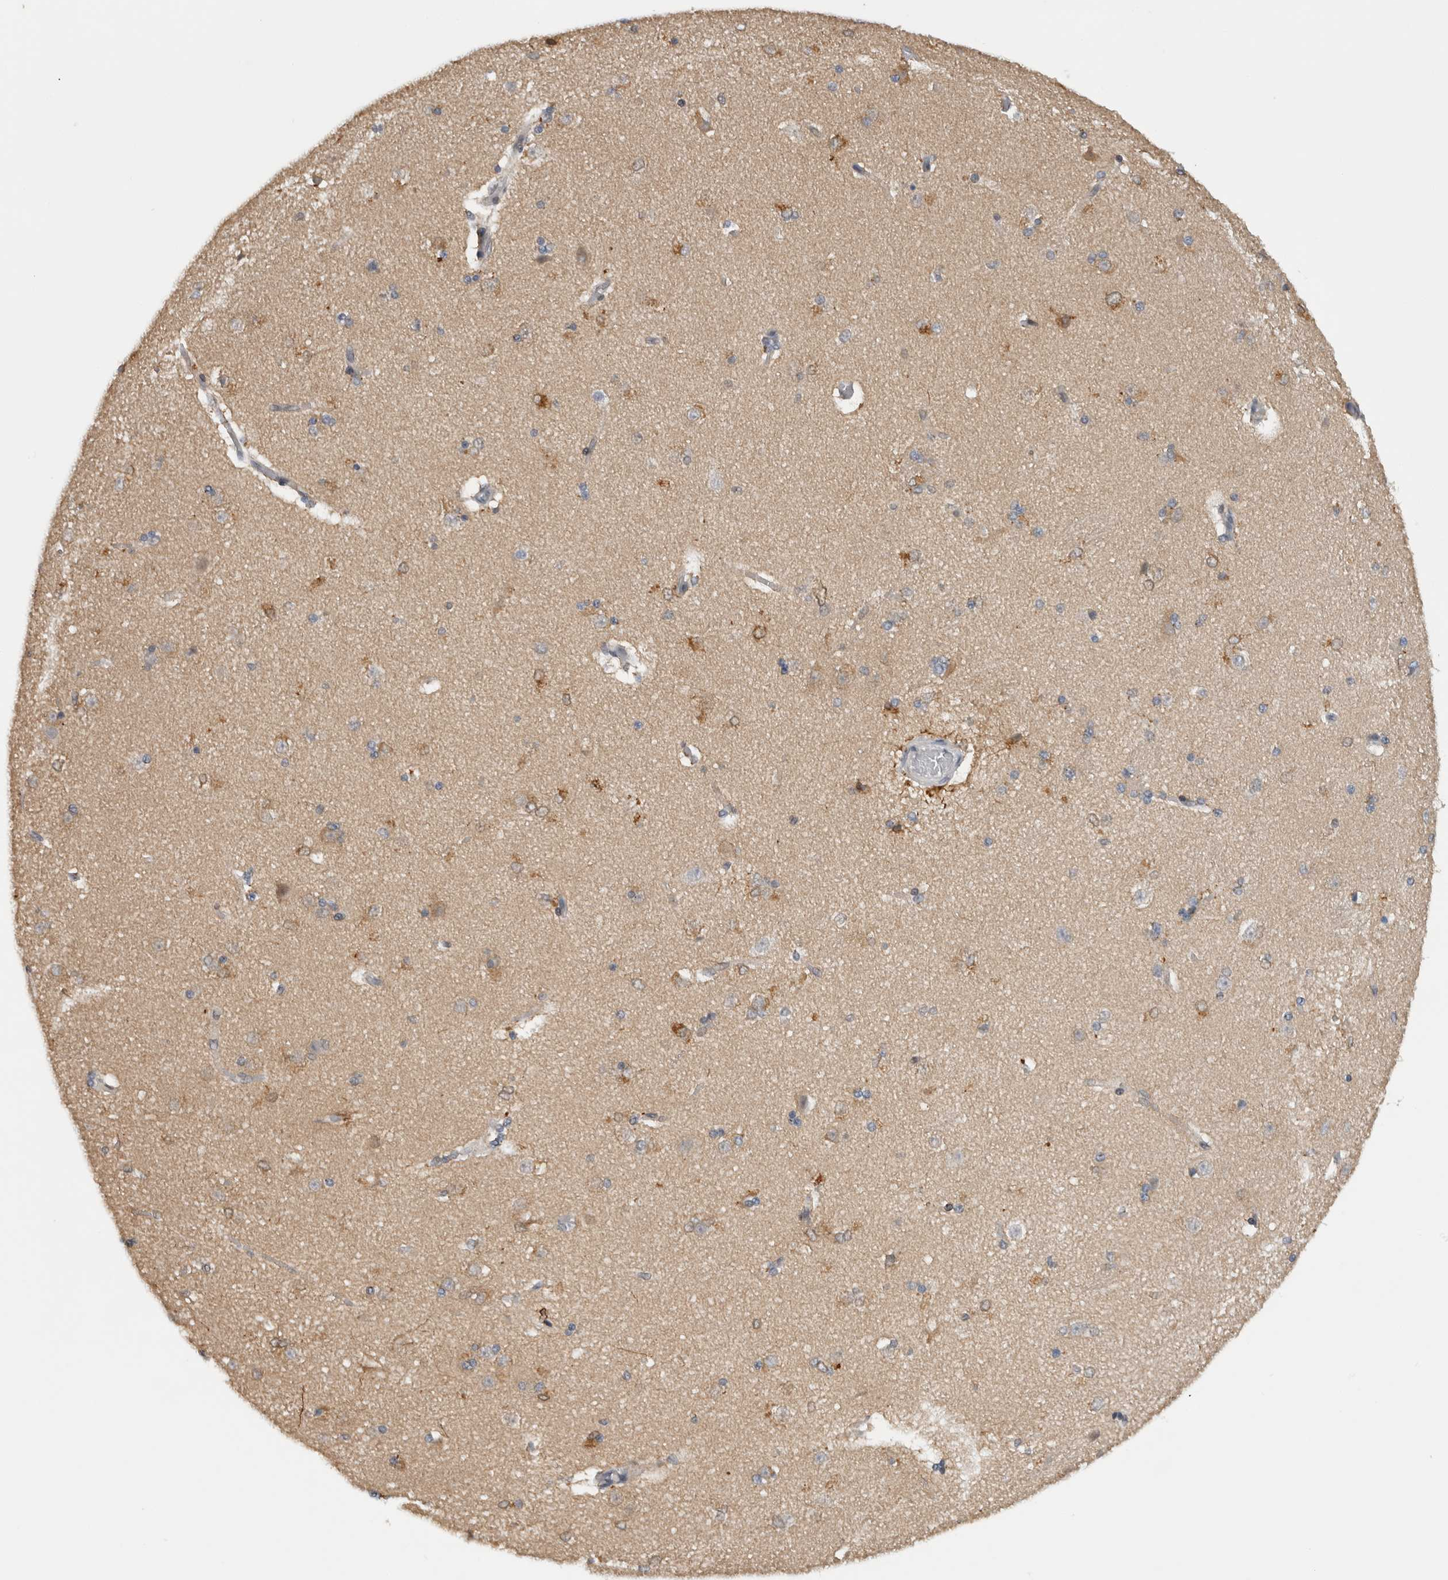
{"staining": {"intensity": "weak", "quantity": "<25%", "location": "cytoplasmic/membranous"}, "tissue": "caudate", "cell_type": "Glial cells", "image_type": "normal", "snomed": [{"axis": "morphology", "description": "Normal tissue, NOS"}, {"axis": "topography", "description": "Lateral ventricle wall"}], "caption": "This micrograph is of normal caudate stained with immunohistochemistry (IHC) to label a protein in brown with the nuclei are counter-stained blue. There is no expression in glial cells. (Stains: DAB (3,3'-diaminobenzidine) immunohistochemistry (IHC) with hematoxylin counter stain, Microscopy: brightfield microscopy at high magnification).", "gene": "PRXL2A", "patient": {"sex": "female", "age": 19}}